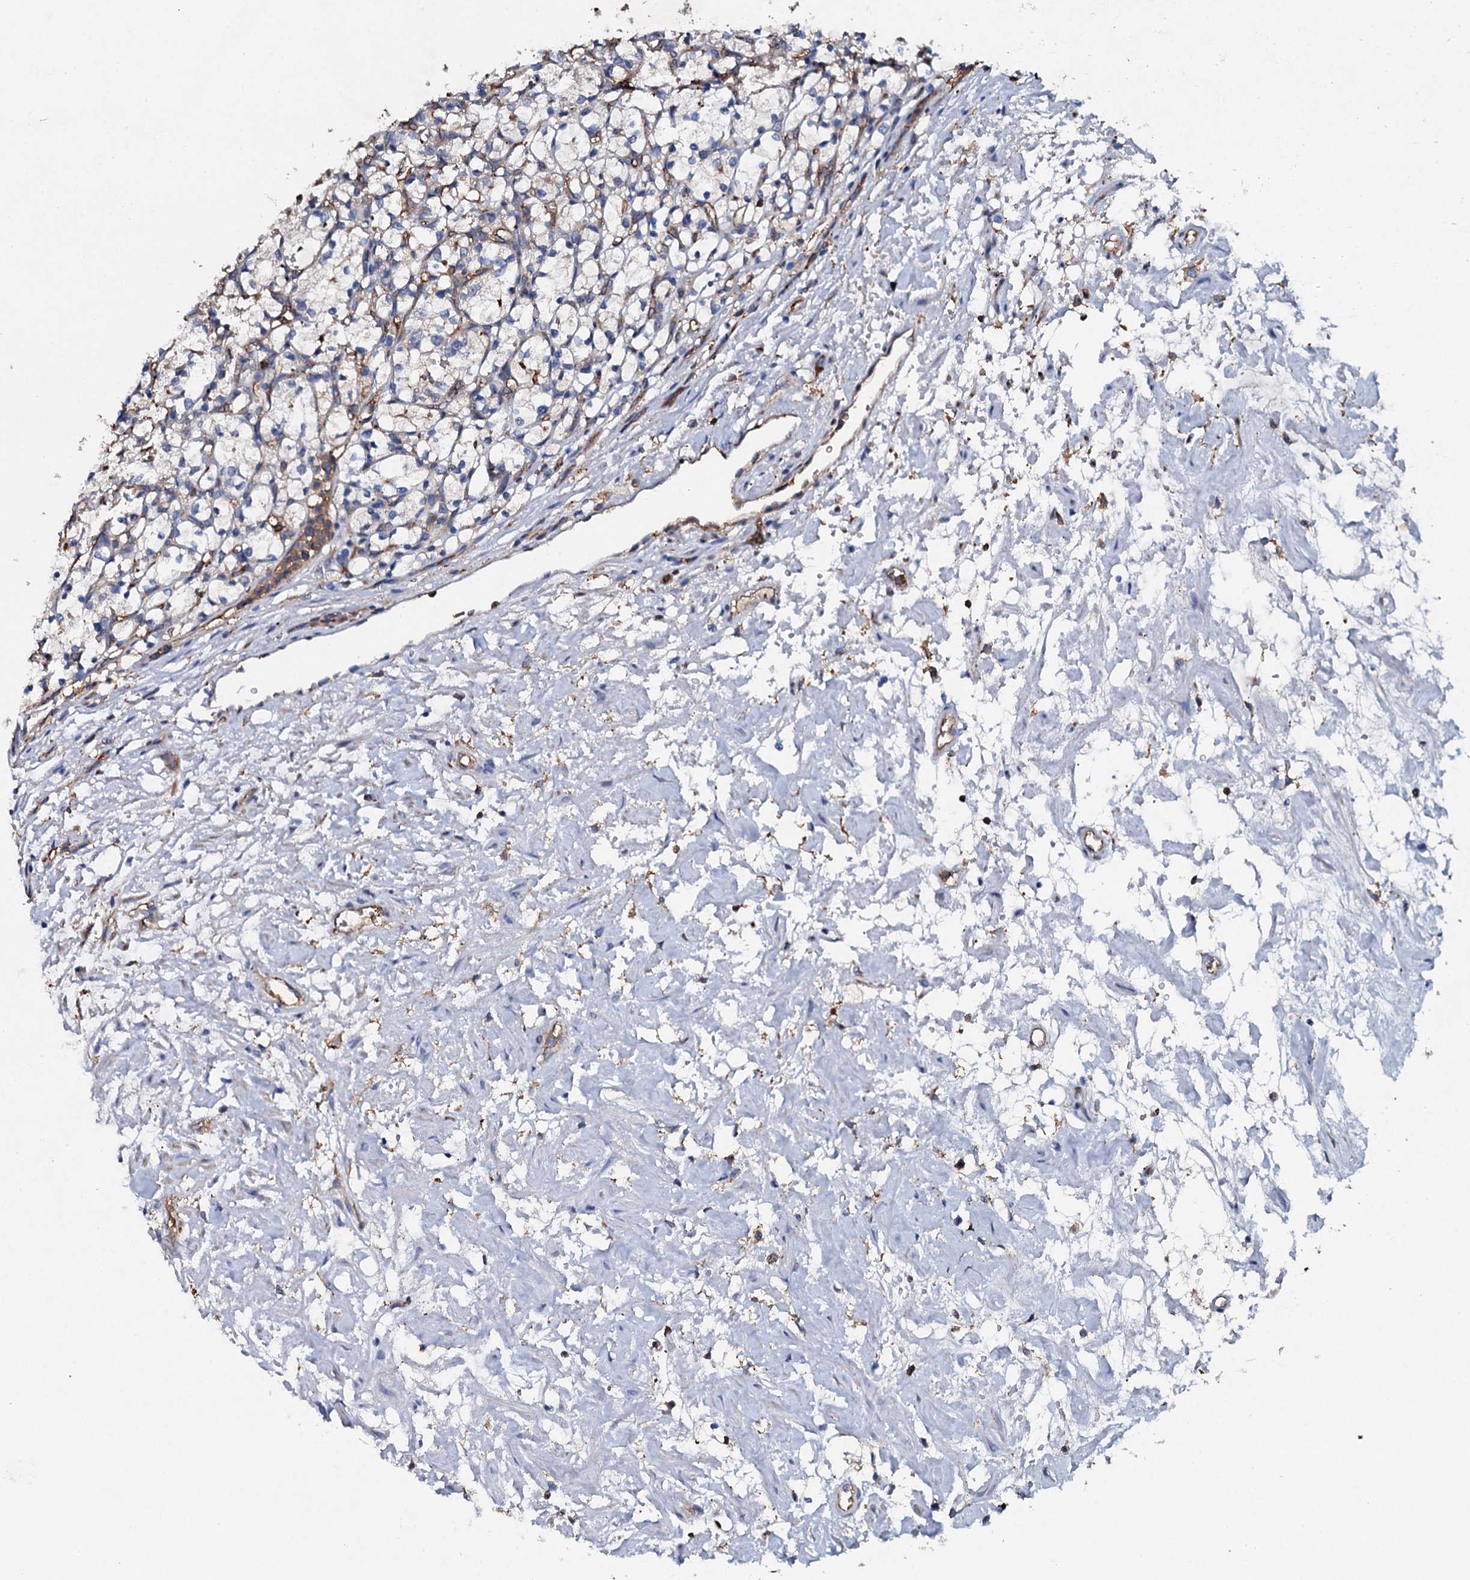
{"staining": {"intensity": "negative", "quantity": "none", "location": "none"}, "tissue": "renal cancer", "cell_type": "Tumor cells", "image_type": "cancer", "snomed": [{"axis": "morphology", "description": "Adenocarcinoma, NOS"}, {"axis": "topography", "description": "Kidney"}], "caption": "Adenocarcinoma (renal) was stained to show a protein in brown. There is no significant expression in tumor cells.", "gene": "MS4A4E", "patient": {"sex": "female", "age": 69}}